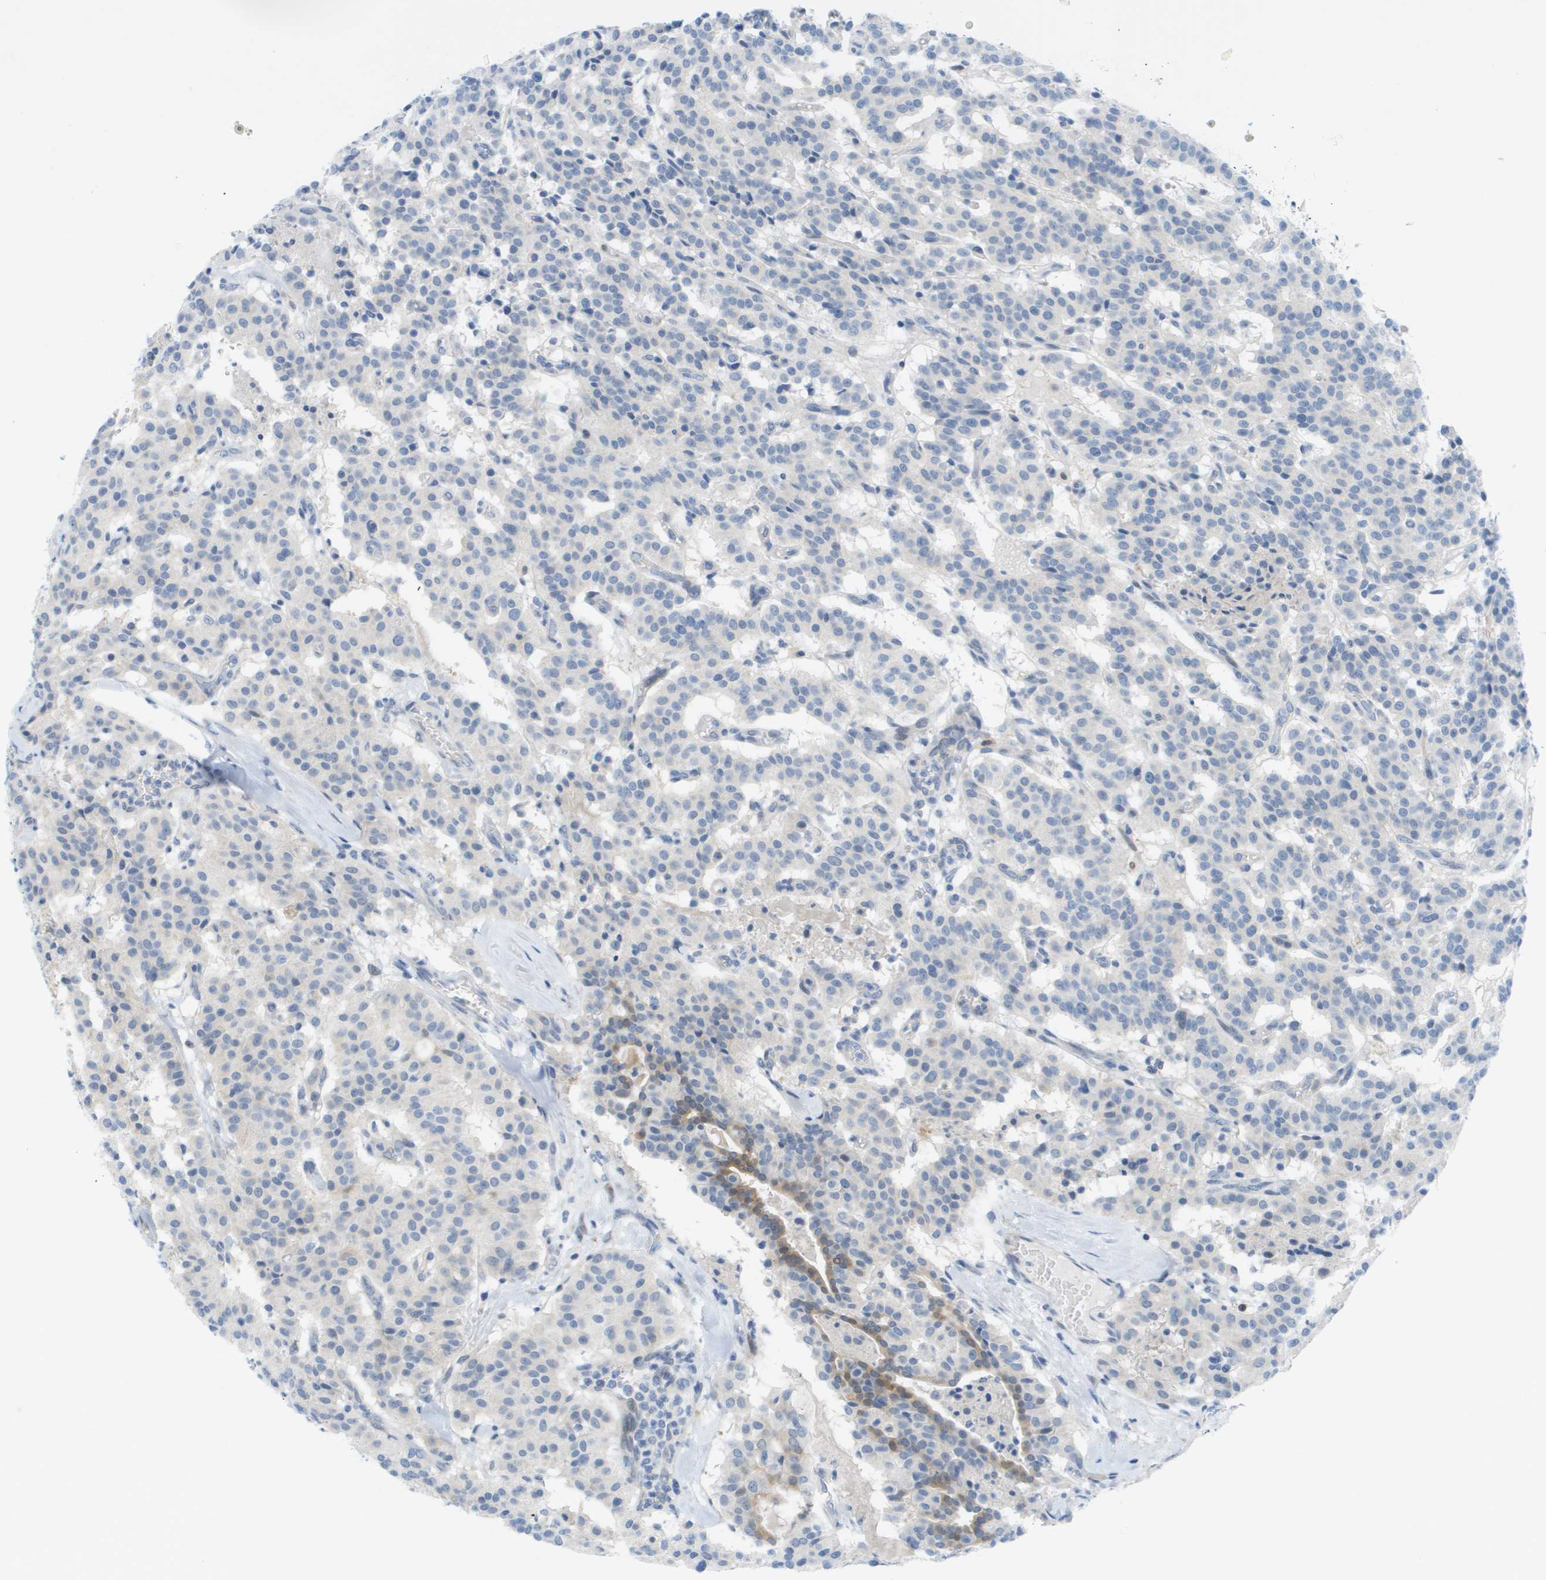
{"staining": {"intensity": "weak", "quantity": "<25%", "location": "cytoplasmic/membranous"}, "tissue": "carcinoid", "cell_type": "Tumor cells", "image_type": "cancer", "snomed": [{"axis": "morphology", "description": "Carcinoid, malignant, NOS"}, {"axis": "topography", "description": "Lung"}], "caption": "This is an IHC image of malignant carcinoid. There is no staining in tumor cells.", "gene": "CUL9", "patient": {"sex": "male", "age": 30}}